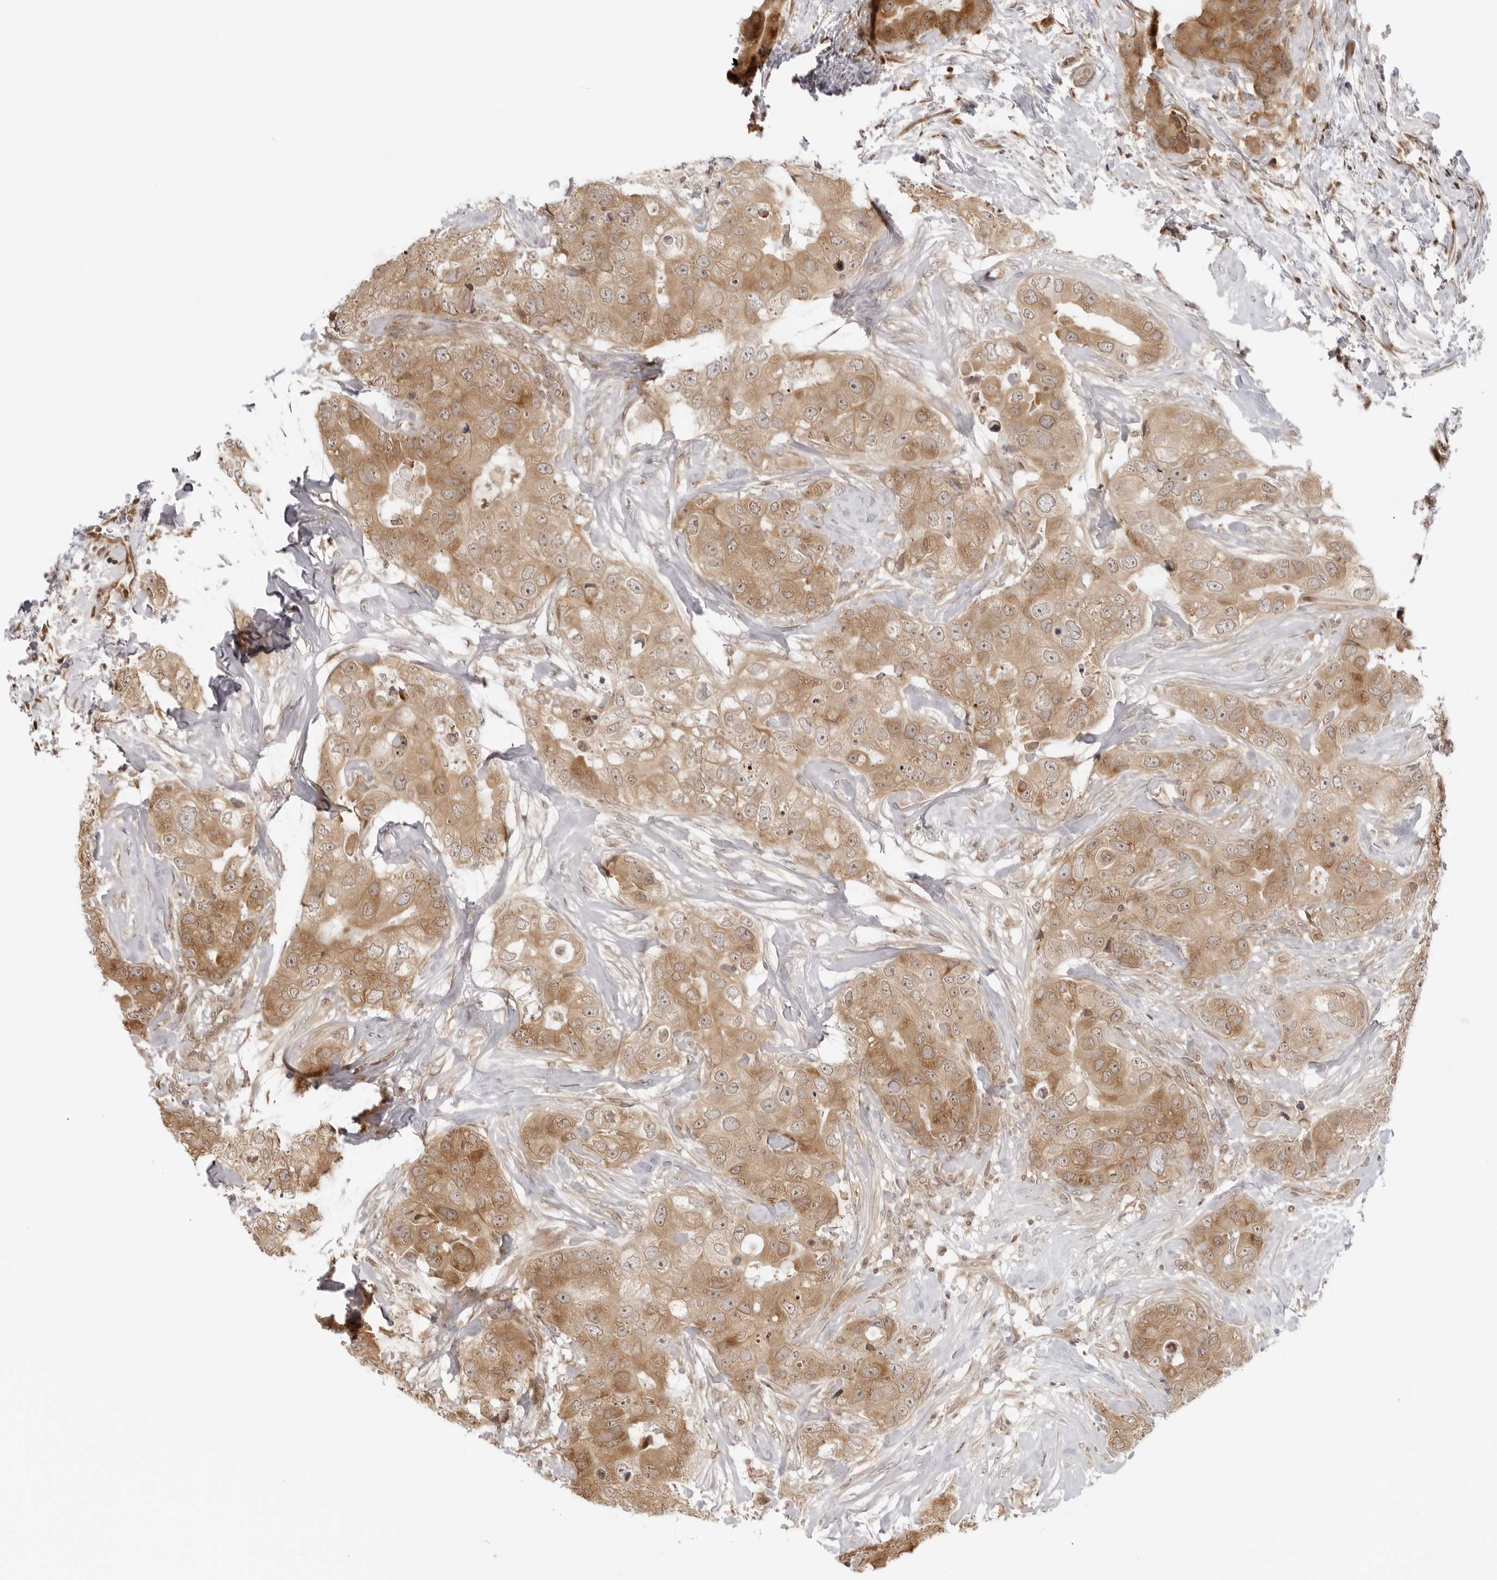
{"staining": {"intensity": "moderate", "quantity": ">75%", "location": "cytoplasmic/membranous"}, "tissue": "breast cancer", "cell_type": "Tumor cells", "image_type": "cancer", "snomed": [{"axis": "morphology", "description": "Duct carcinoma"}, {"axis": "topography", "description": "Breast"}], "caption": "The micrograph displays a brown stain indicating the presence of a protein in the cytoplasmic/membranous of tumor cells in breast cancer. The staining was performed using DAB to visualize the protein expression in brown, while the nuclei were stained in blue with hematoxylin (Magnification: 20x).", "gene": "PRRC2C", "patient": {"sex": "female", "age": 62}}